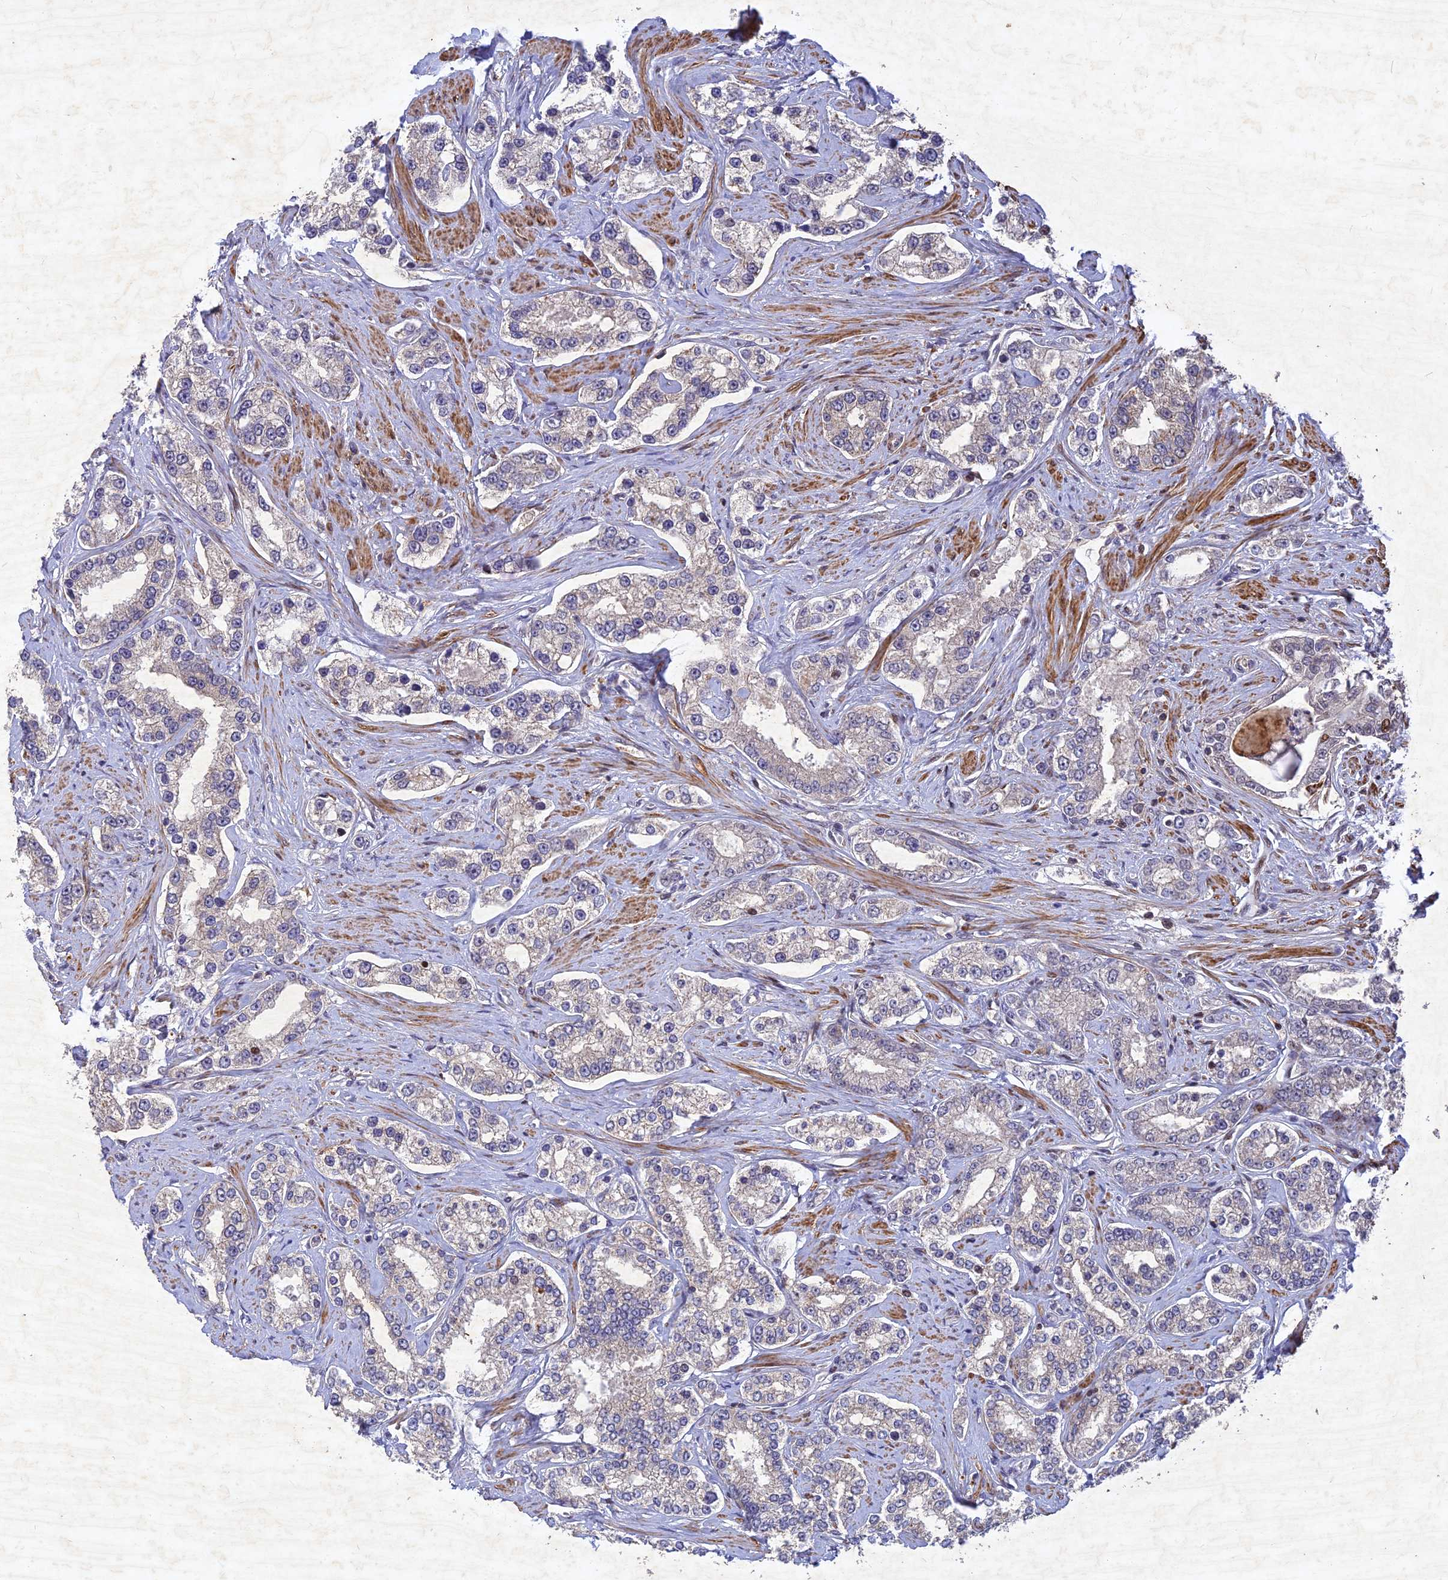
{"staining": {"intensity": "negative", "quantity": "none", "location": "none"}, "tissue": "prostate cancer", "cell_type": "Tumor cells", "image_type": "cancer", "snomed": [{"axis": "morphology", "description": "Normal tissue, NOS"}, {"axis": "morphology", "description": "Adenocarcinoma, High grade"}, {"axis": "topography", "description": "Prostate"}], "caption": "High magnification brightfield microscopy of adenocarcinoma (high-grade) (prostate) stained with DAB (3,3'-diaminobenzidine) (brown) and counterstained with hematoxylin (blue): tumor cells show no significant expression. (DAB (3,3'-diaminobenzidine) immunohistochemistry (IHC) with hematoxylin counter stain).", "gene": "RELCH", "patient": {"sex": "male", "age": 83}}